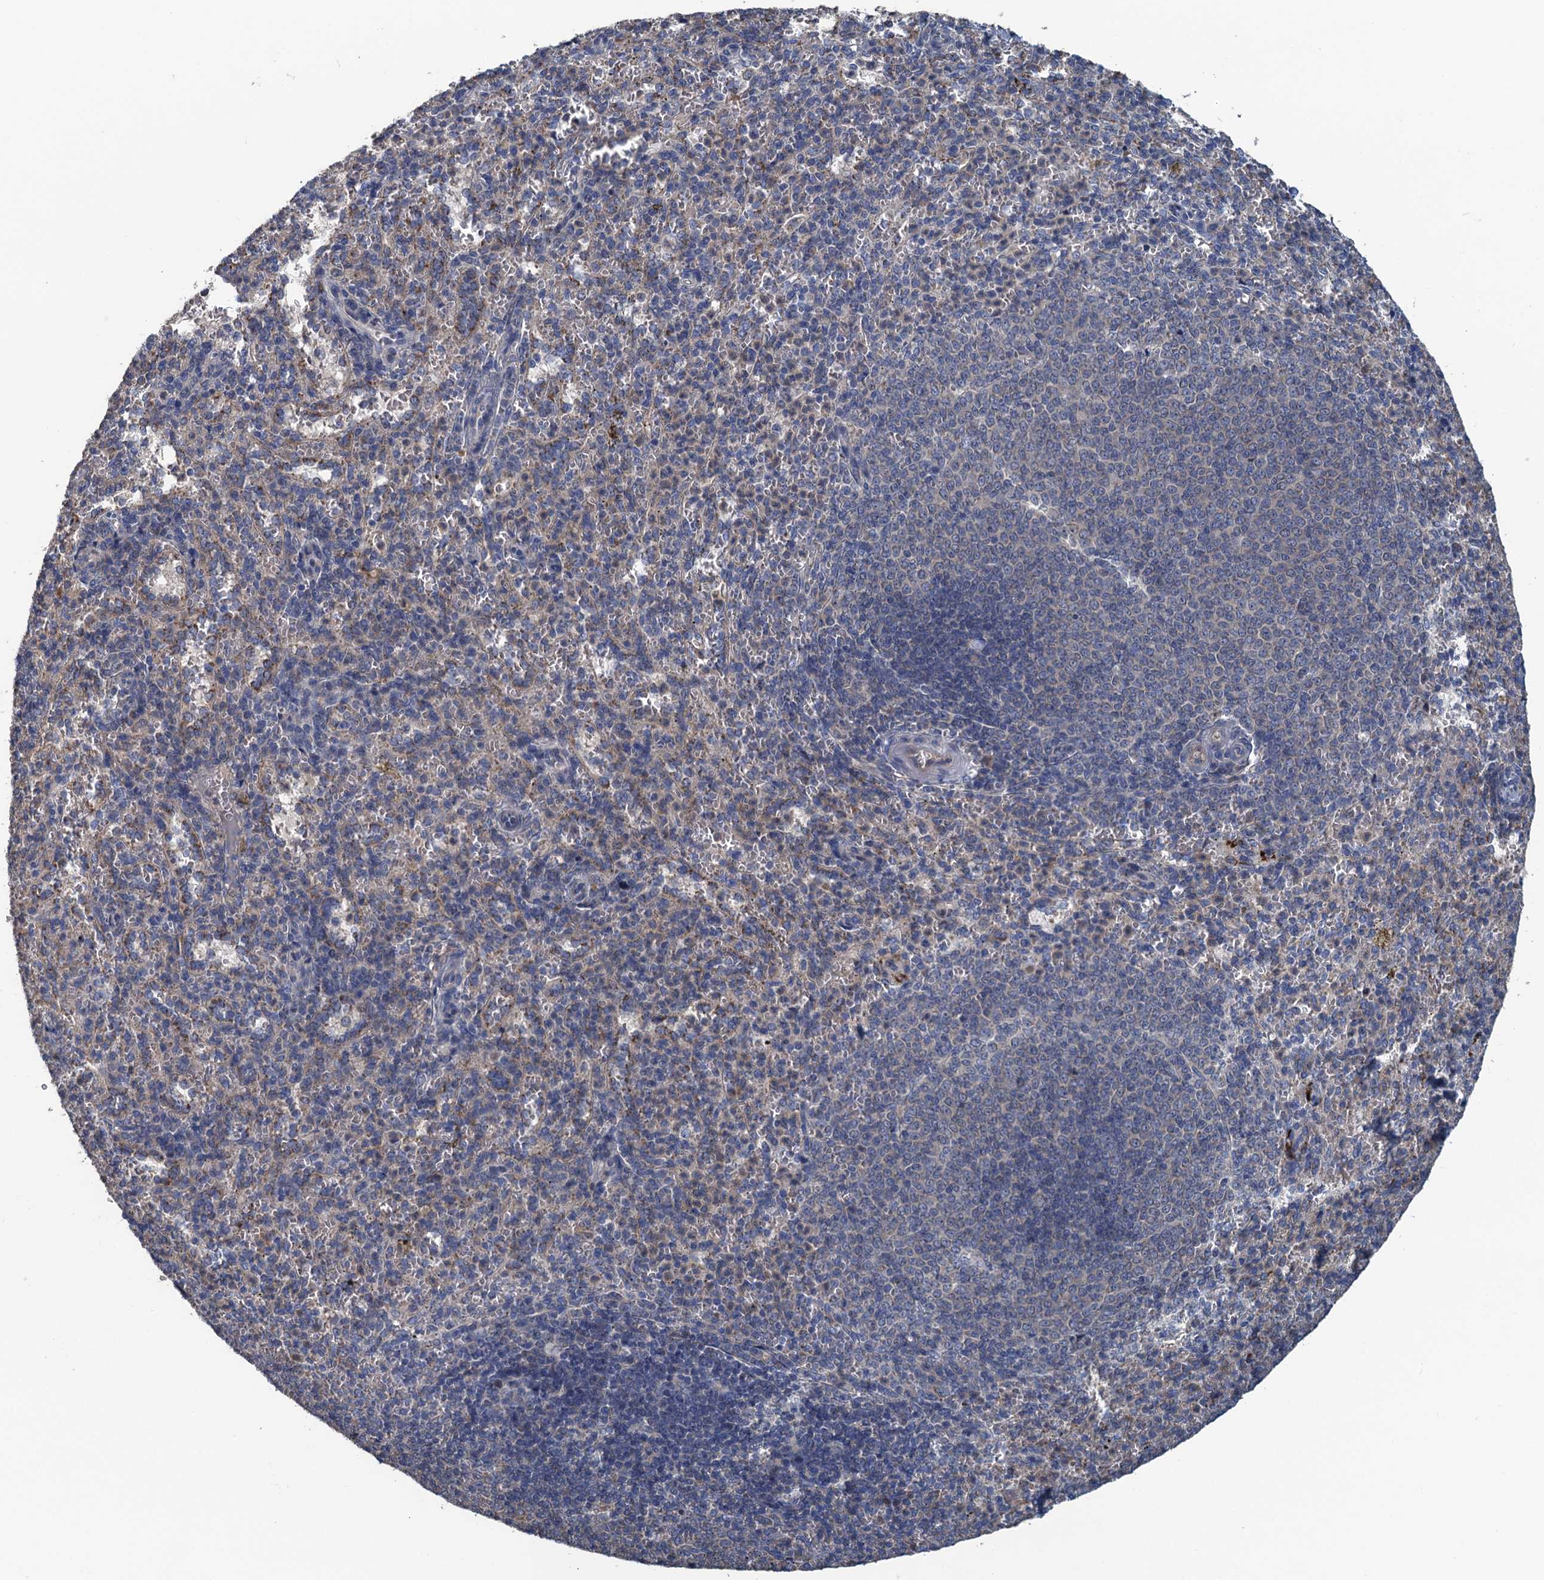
{"staining": {"intensity": "moderate", "quantity": "<25%", "location": "cytoplasmic/membranous"}, "tissue": "spleen", "cell_type": "Cells in red pulp", "image_type": "normal", "snomed": [{"axis": "morphology", "description": "Normal tissue, NOS"}, {"axis": "topography", "description": "Spleen"}], "caption": "Cells in red pulp demonstrate low levels of moderate cytoplasmic/membranous expression in about <25% of cells in normal spleen.", "gene": "KBTBD8", "patient": {"sex": "female", "age": 21}}